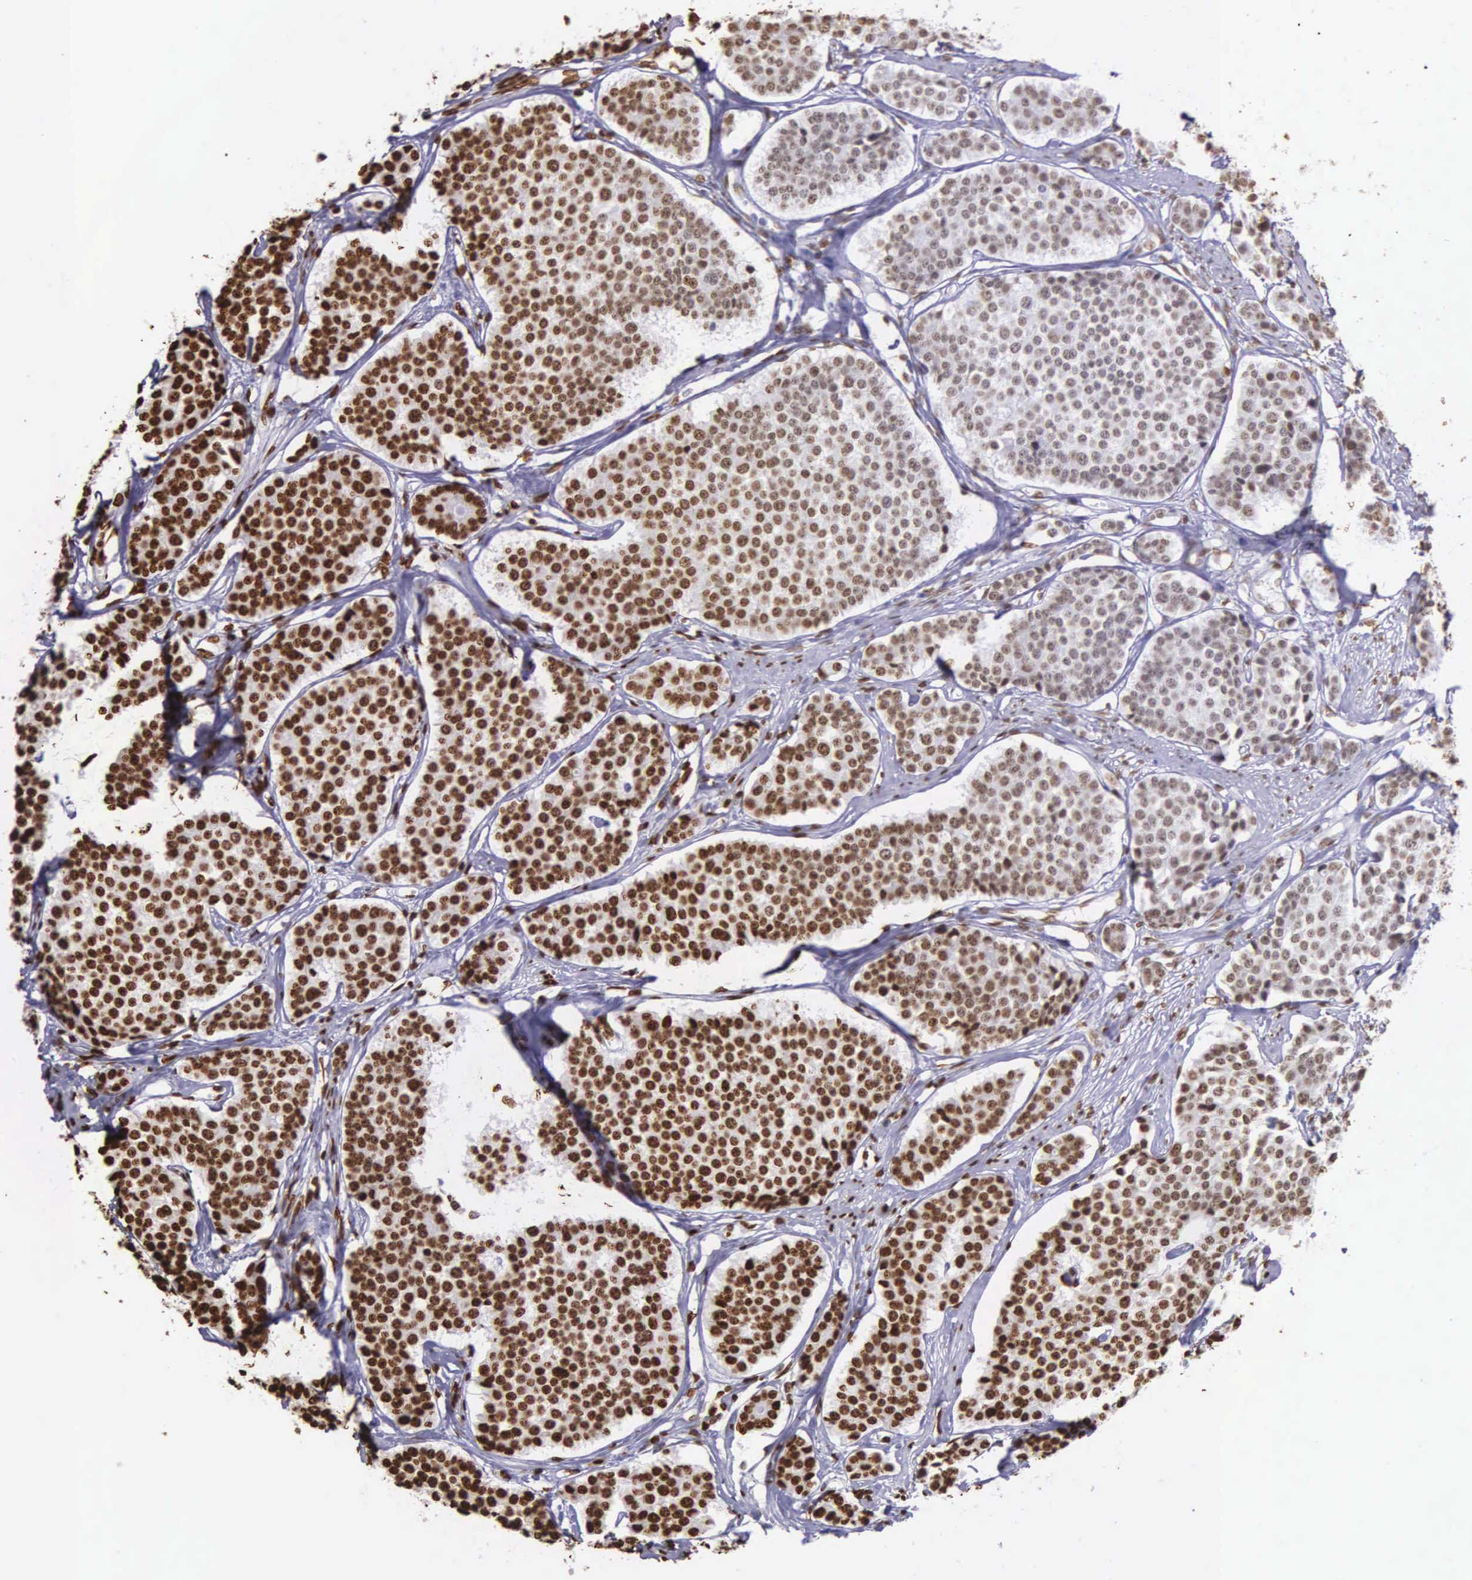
{"staining": {"intensity": "strong", "quantity": ">75%", "location": "nuclear"}, "tissue": "carcinoid", "cell_type": "Tumor cells", "image_type": "cancer", "snomed": [{"axis": "morphology", "description": "Carcinoid, malignant, NOS"}, {"axis": "topography", "description": "Small intestine"}], "caption": "Protein expression by immunohistochemistry (IHC) reveals strong nuclear staining in about >75% of tumor cells in carcinoid. The protein of interest is stained brown, and the nuclei are stained in blue (DAB IHC with brightfield microscopy, high magnification).", "gene": "H1-0", "patient": {"sex": "male", "age": 60}}